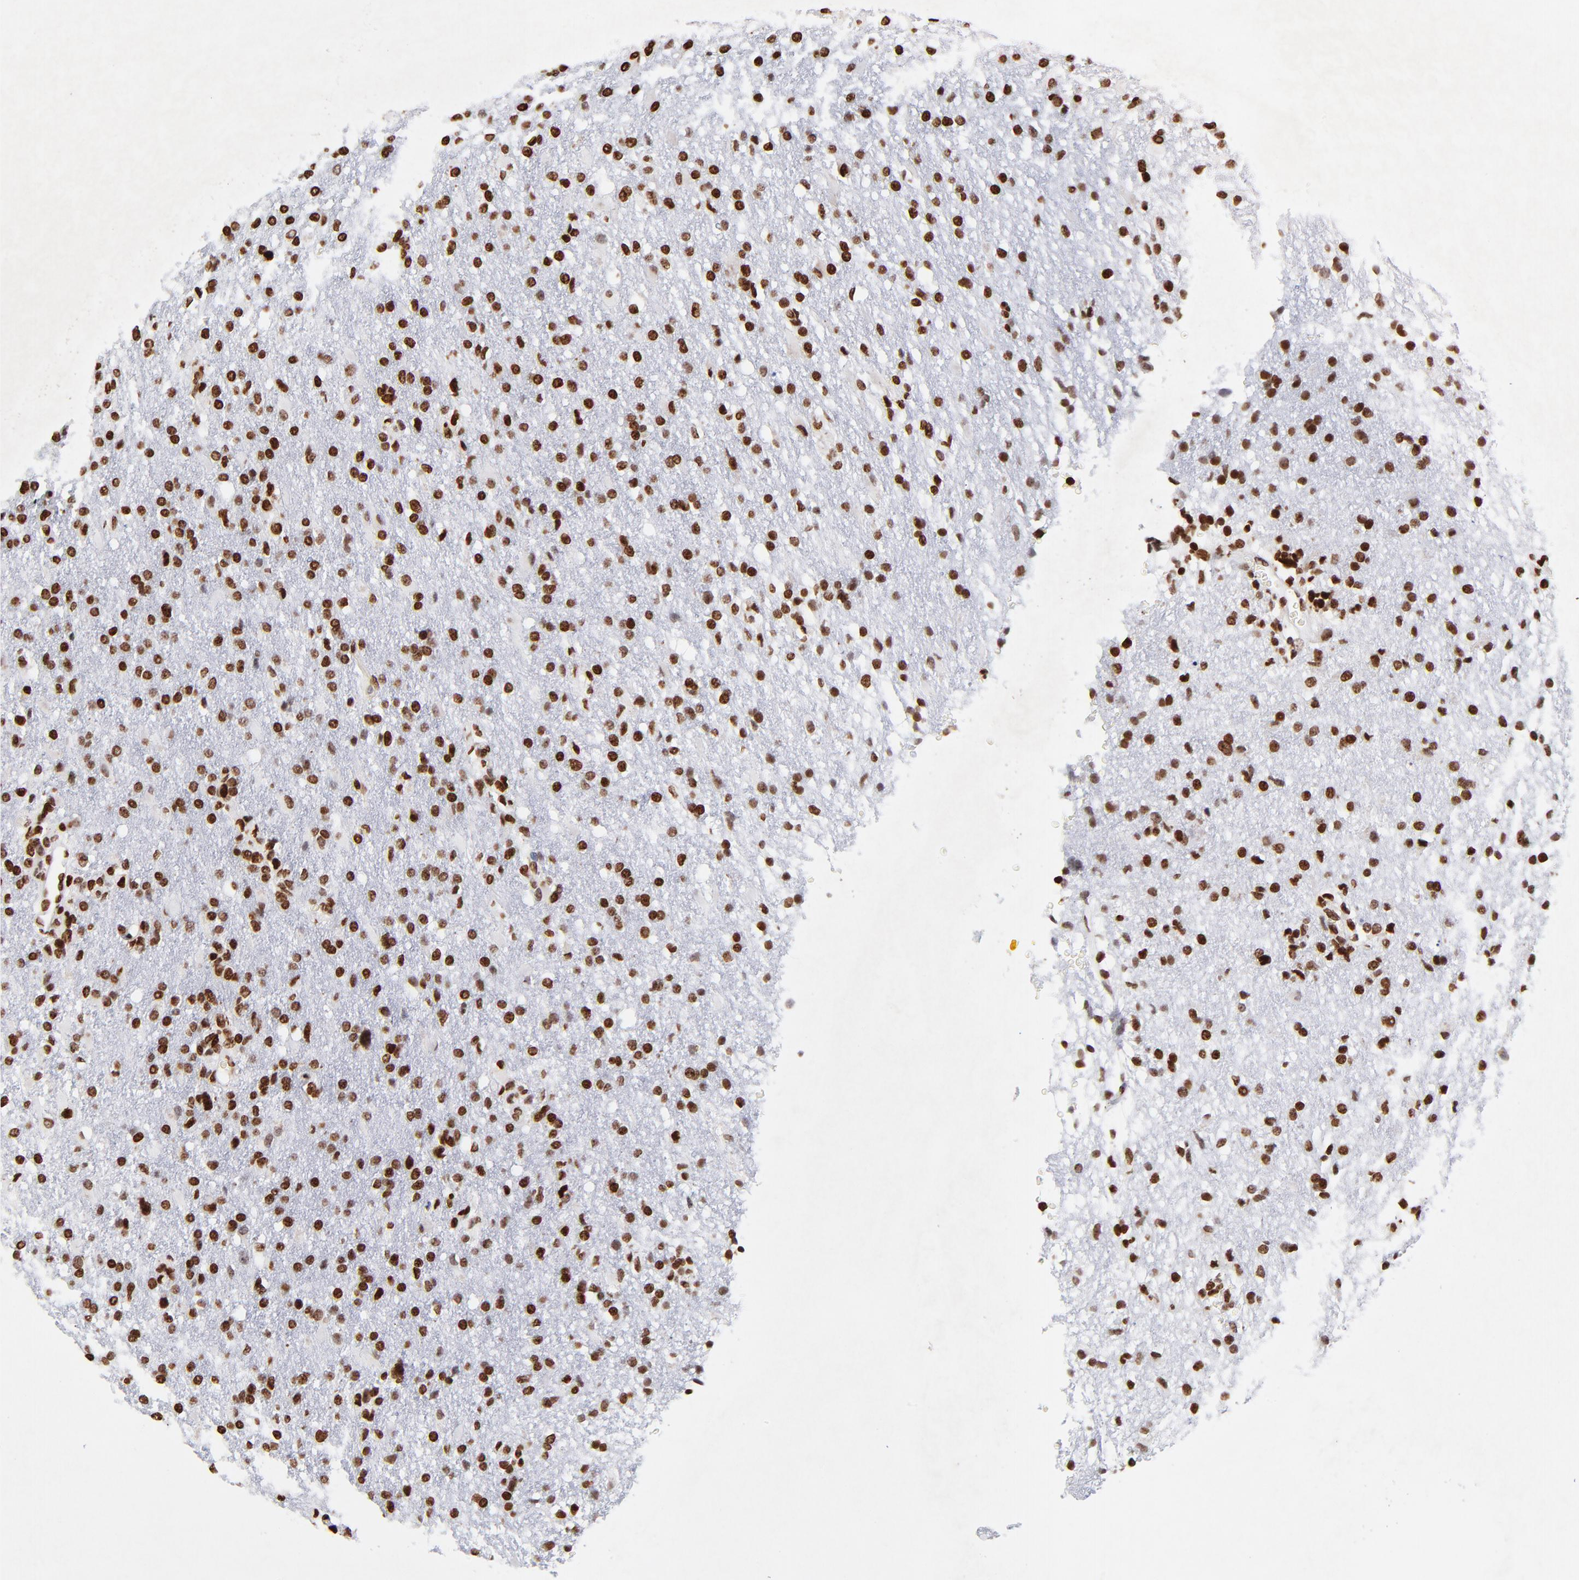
{"staining": {"intensity": "strong", "quantity": ">75%", "location": "nuclear"}, "tissue": "glioma", "cell_type": "Tumor cells", "image_type": "cancer", "snomed": [{"axis": "morphology", "description": "Glioma, malignant, High grade"}, {"axis": "topography", "description": "Brain"}], "caption": "Protein staining by immunohistochemistry displays strong nuclear positivity in about >75% of tumor cells in glioma.", "gene": "FBH1", "patient": {"sex": "male", "age": 68}}